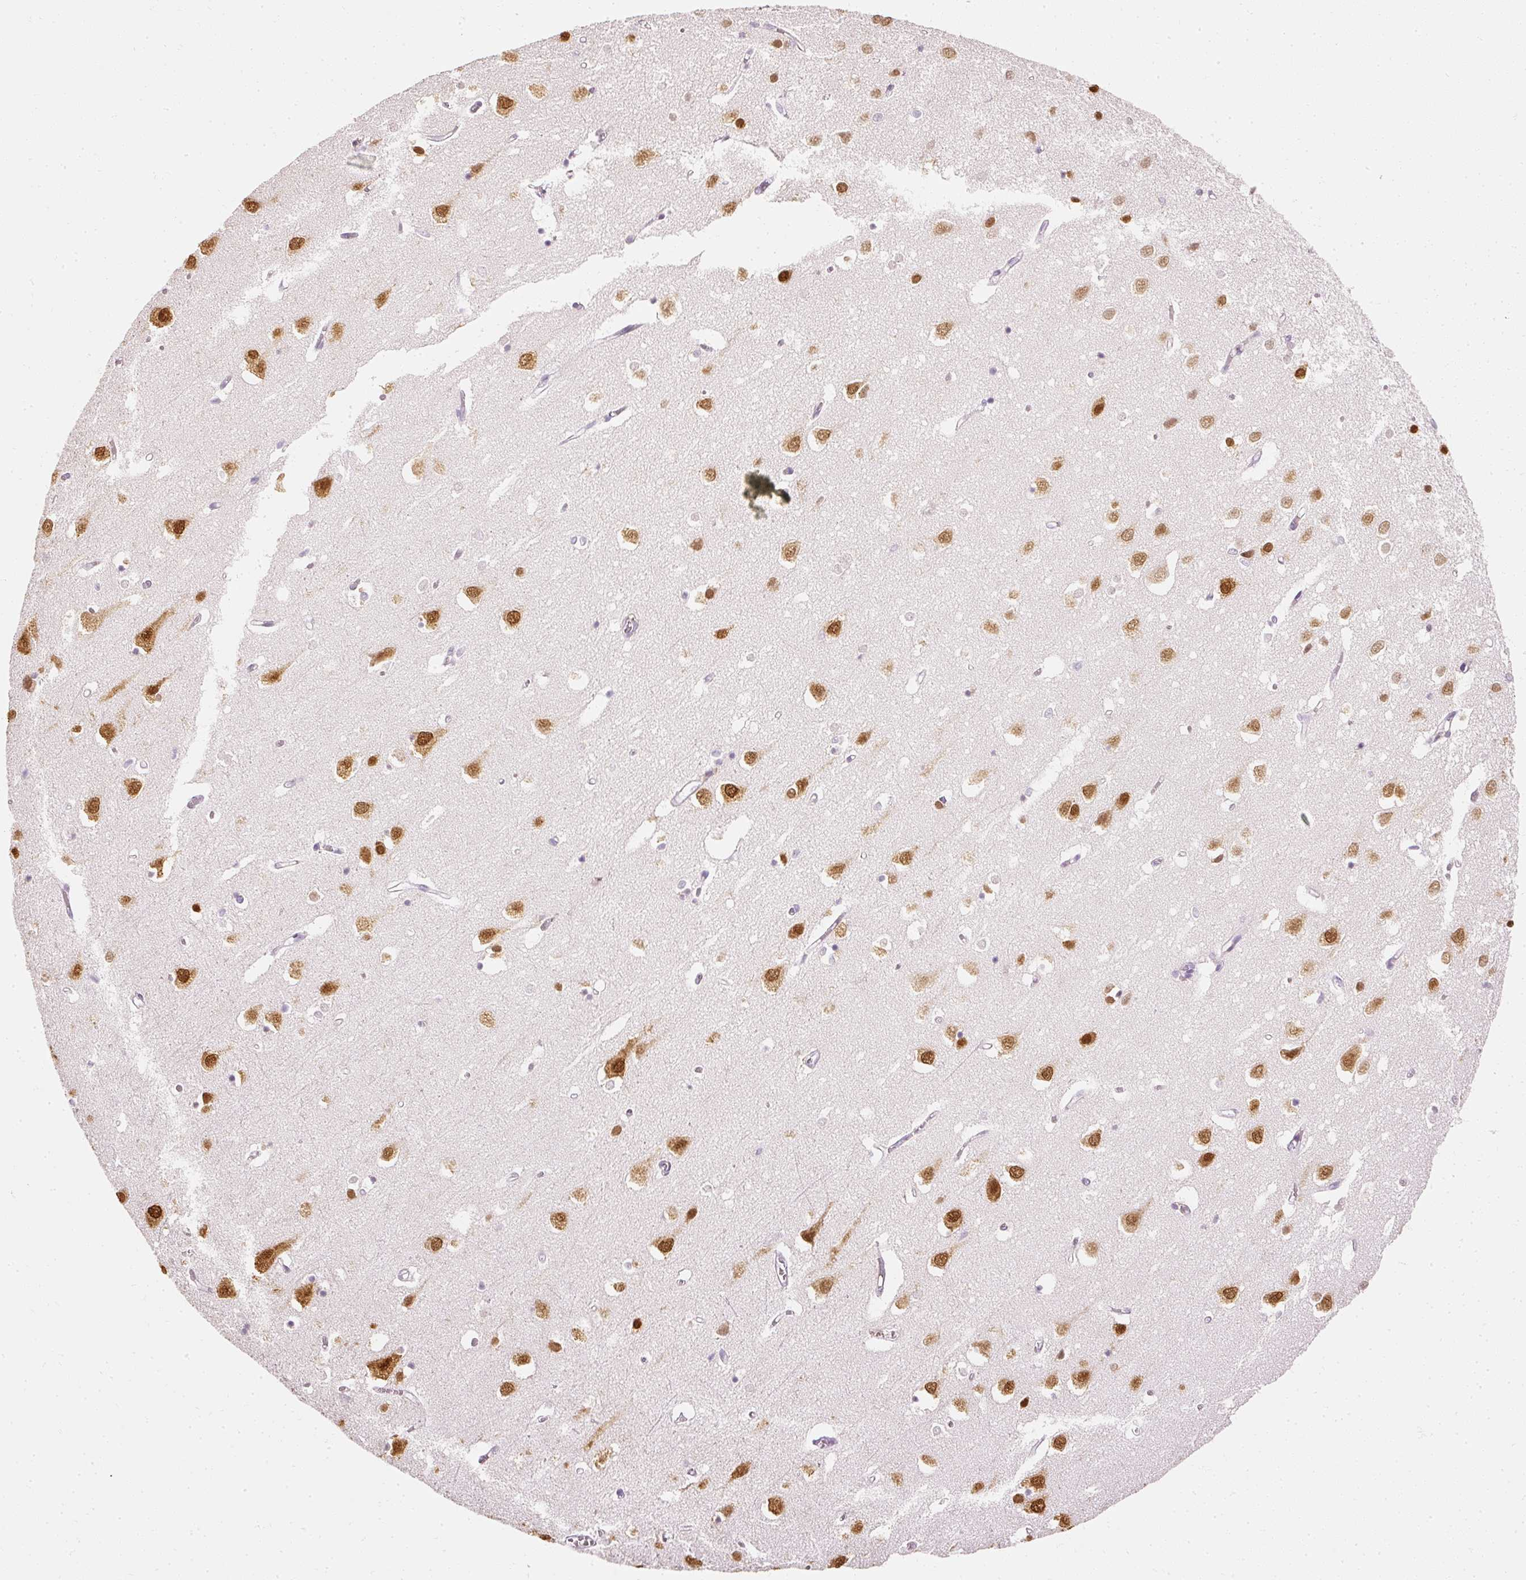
{"staining": {"intensity": "negative", "quantity": "none", "location": "none"}, "tissue": "cerebral cortex", "cell_type": "Endothelial cells", "image_type": "normal", "snomed": [{"axis": "morphology", "description": "Normal tissue, NOS"}, {"axis": "topography", "description": "Cerebral cortex"}], "caption": "High power microscopy micrograph of an immunohistochemistry (IHC) photomicrograph of normal cerebral cortex, revealing no significant staining in endothelial cells.", "gene": "ELAVL3", "patient": {"sex": "male", "age": 70}}